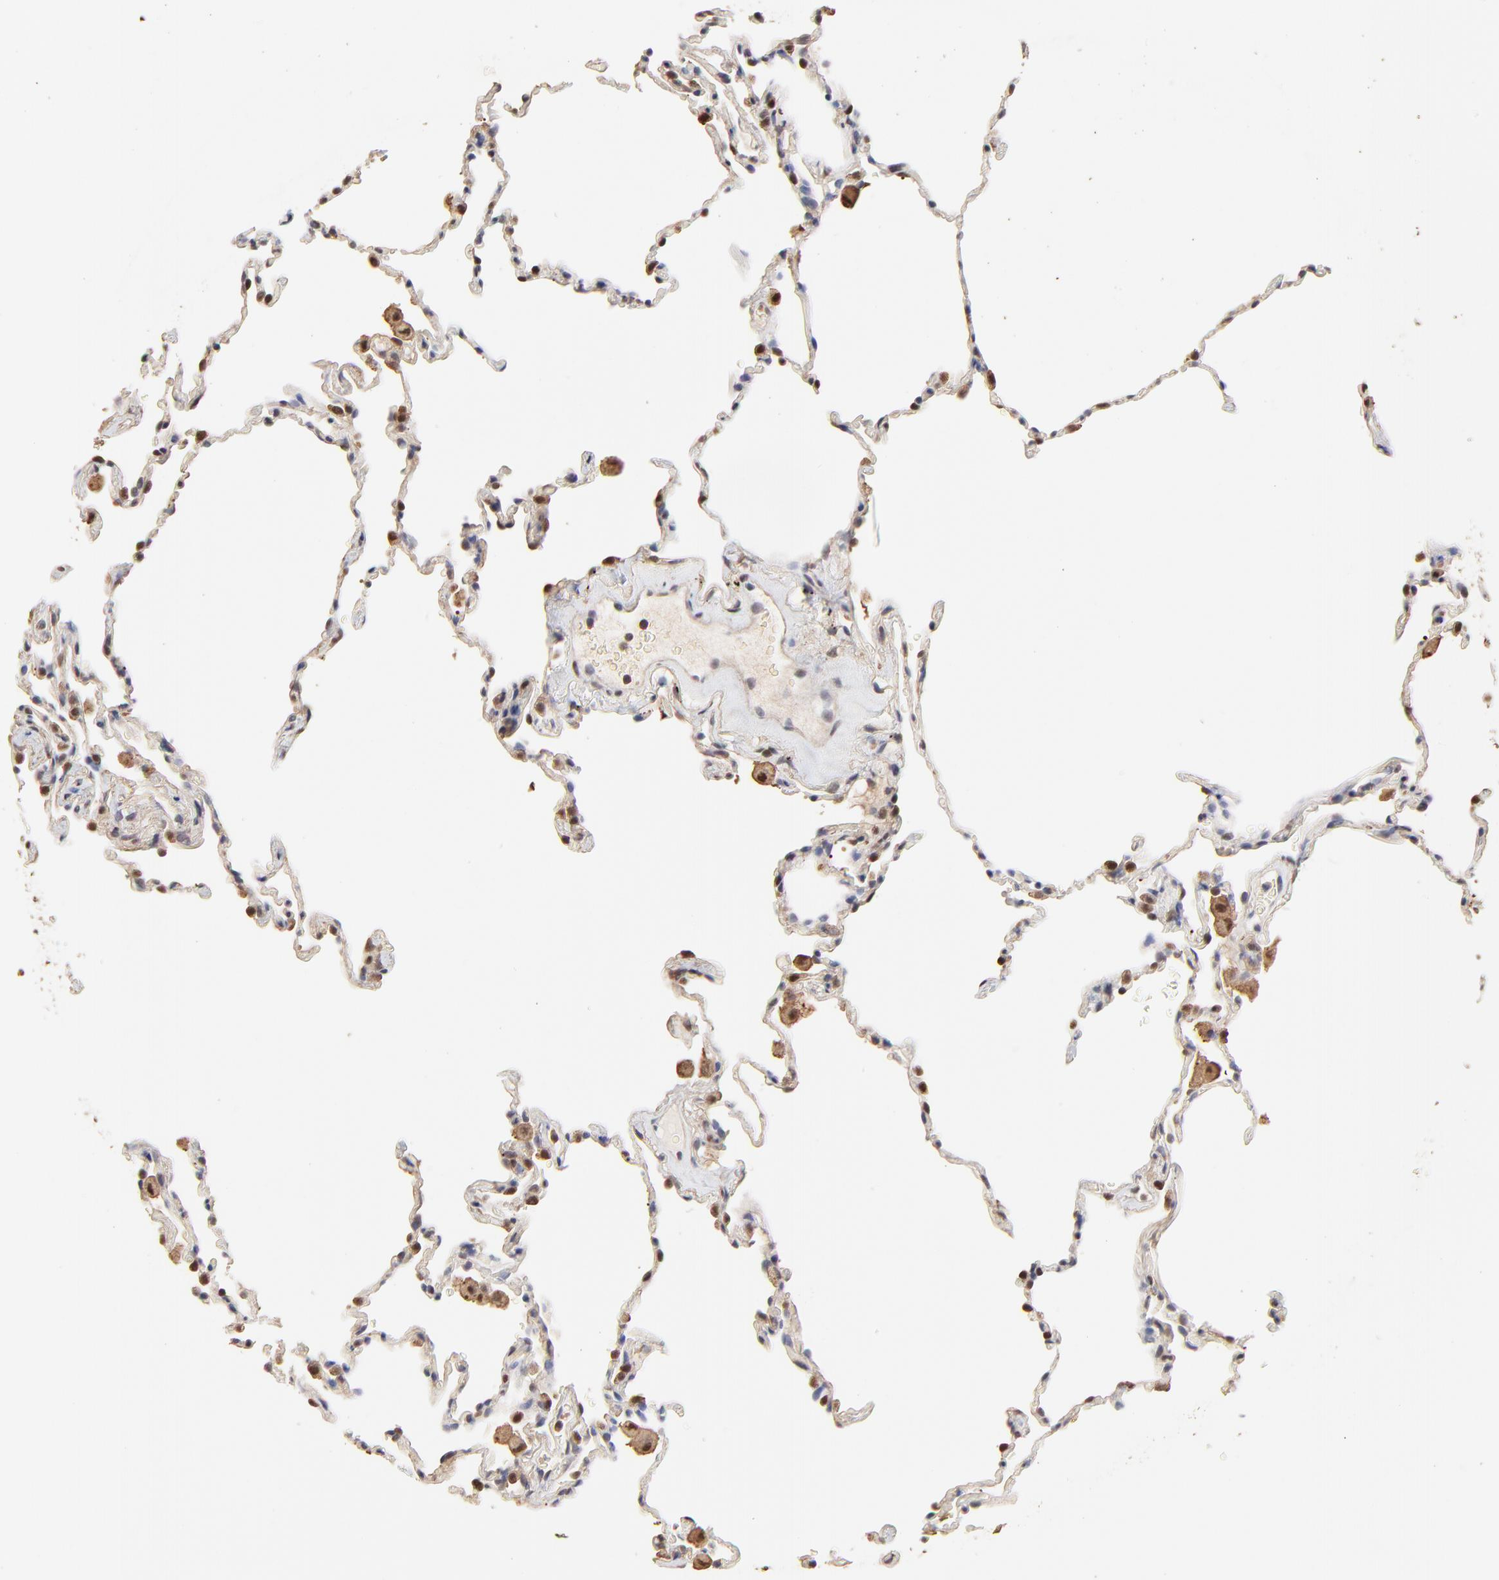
{"staining": {"intensity": "weak", "quantity": "<25%", "location": "nuclear"}, "tissue": "lung", "cell_type": "Alveolar cells", "image_type": "normal", "snomed": [{"axis": "morphology", "description": "Normal tissue, NOS"}, {"axis": "morphology", "description": "Soft tissue tumor metastatic"}, {"axis": "topography", "description": "Lung"}], "caption": "A high-resolution histopathology image shows IHC staining of unremarkable lung, which demonstrates no significant positivity in alveolar cells.", "gene": "BIRC5", "patient": {"sex": "male", "age": 59}}